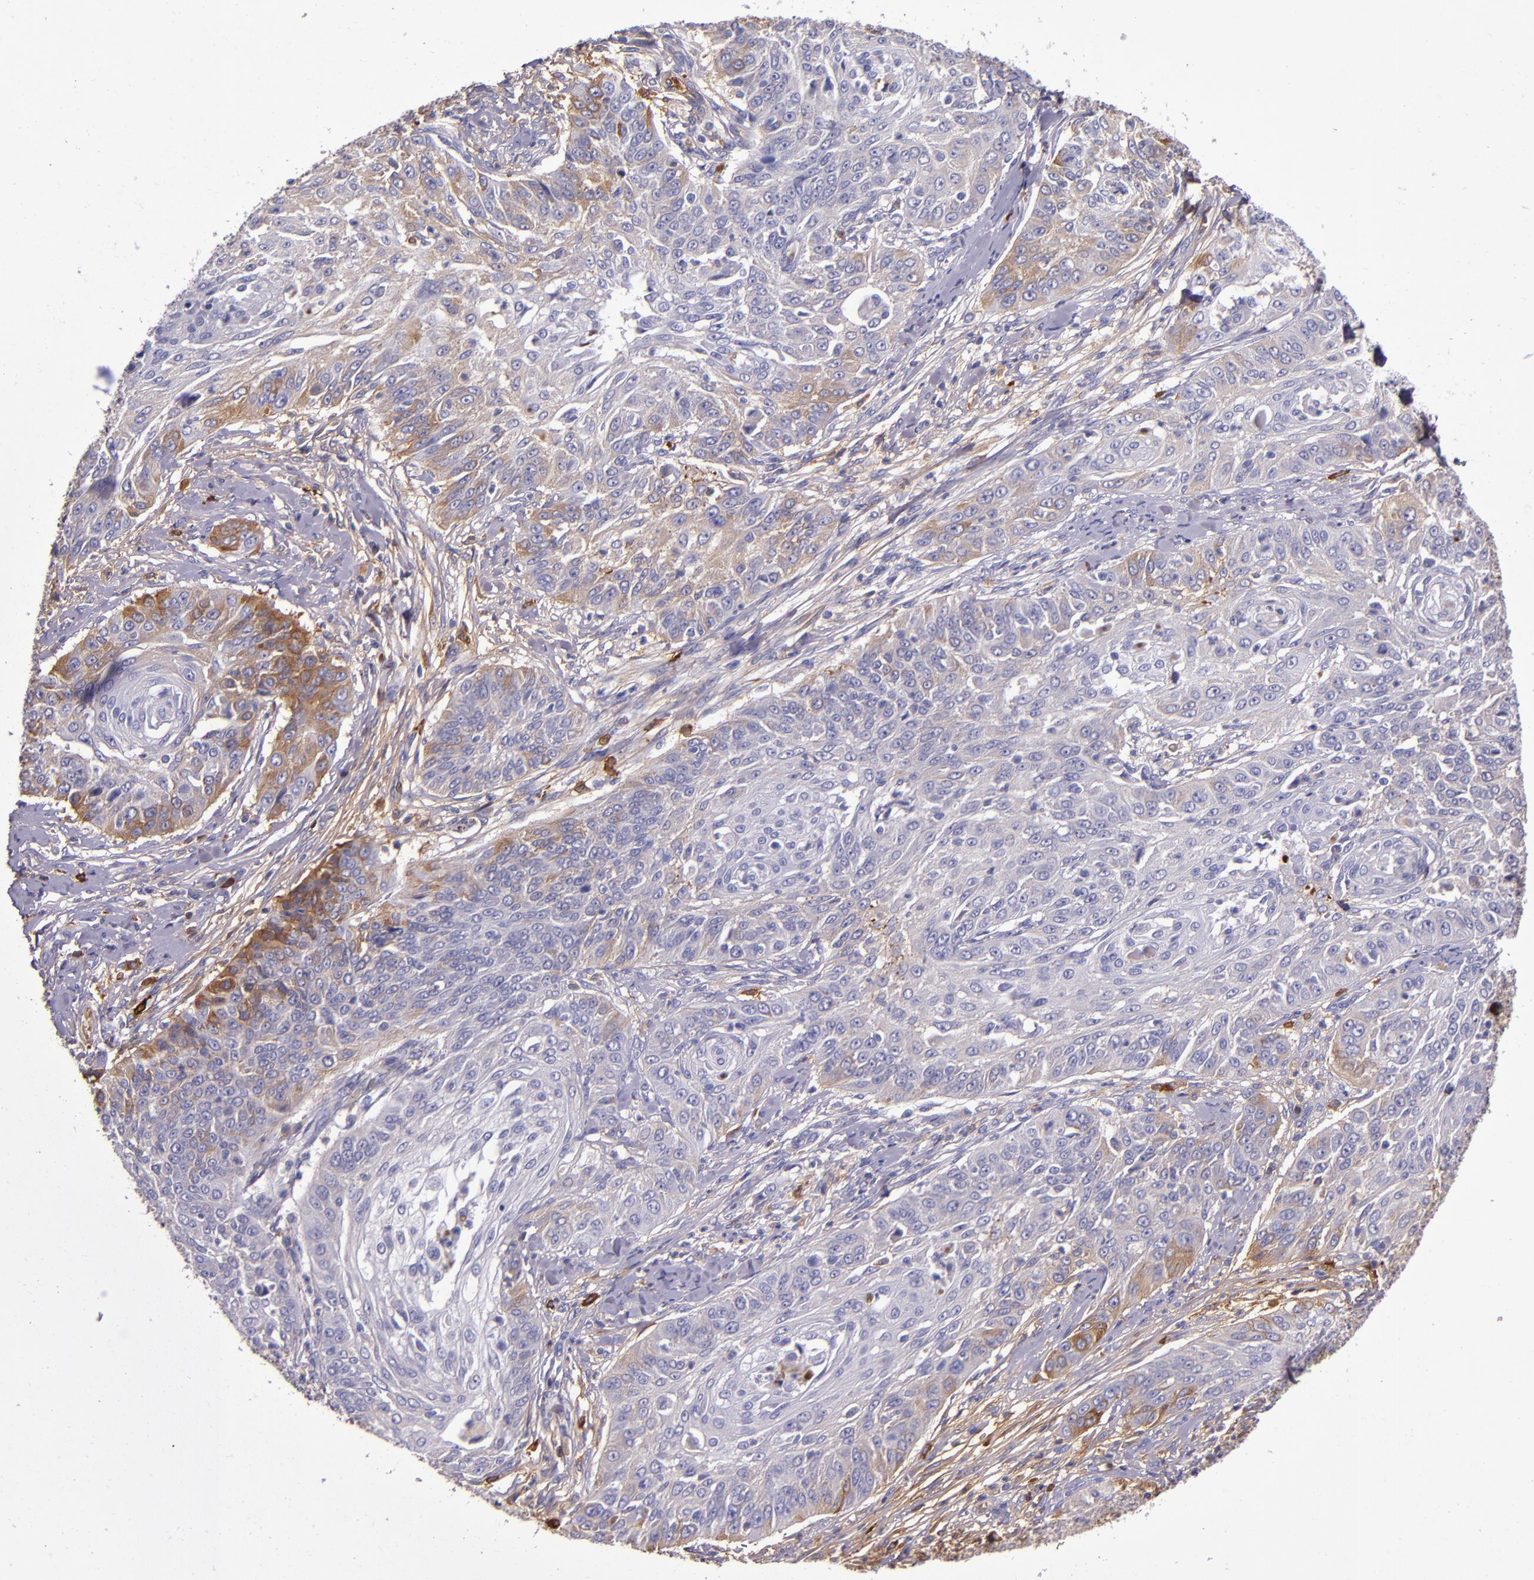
{"staining": {"intensity": "moderate", "quantity": "<25%", "location": "cytoplasmic/membranous"}, "tissue": "cervical cancer", "cell_type": "Tumor cells", "image_type": "cancer", "snomed": [{"axis": "morphology", "description": "Squamous cell carcinoma, NOS"}, {"axis": "topography", "description": "Cervix"}], "caption": "The immunohistochemical stain highlights moderate cytoplasmic/membranous expression in tumor cells of cervical squamous cell carcinoma tissue.", "gene": "CLEC3B", "patient": {"sex": "female", "age": 64}}